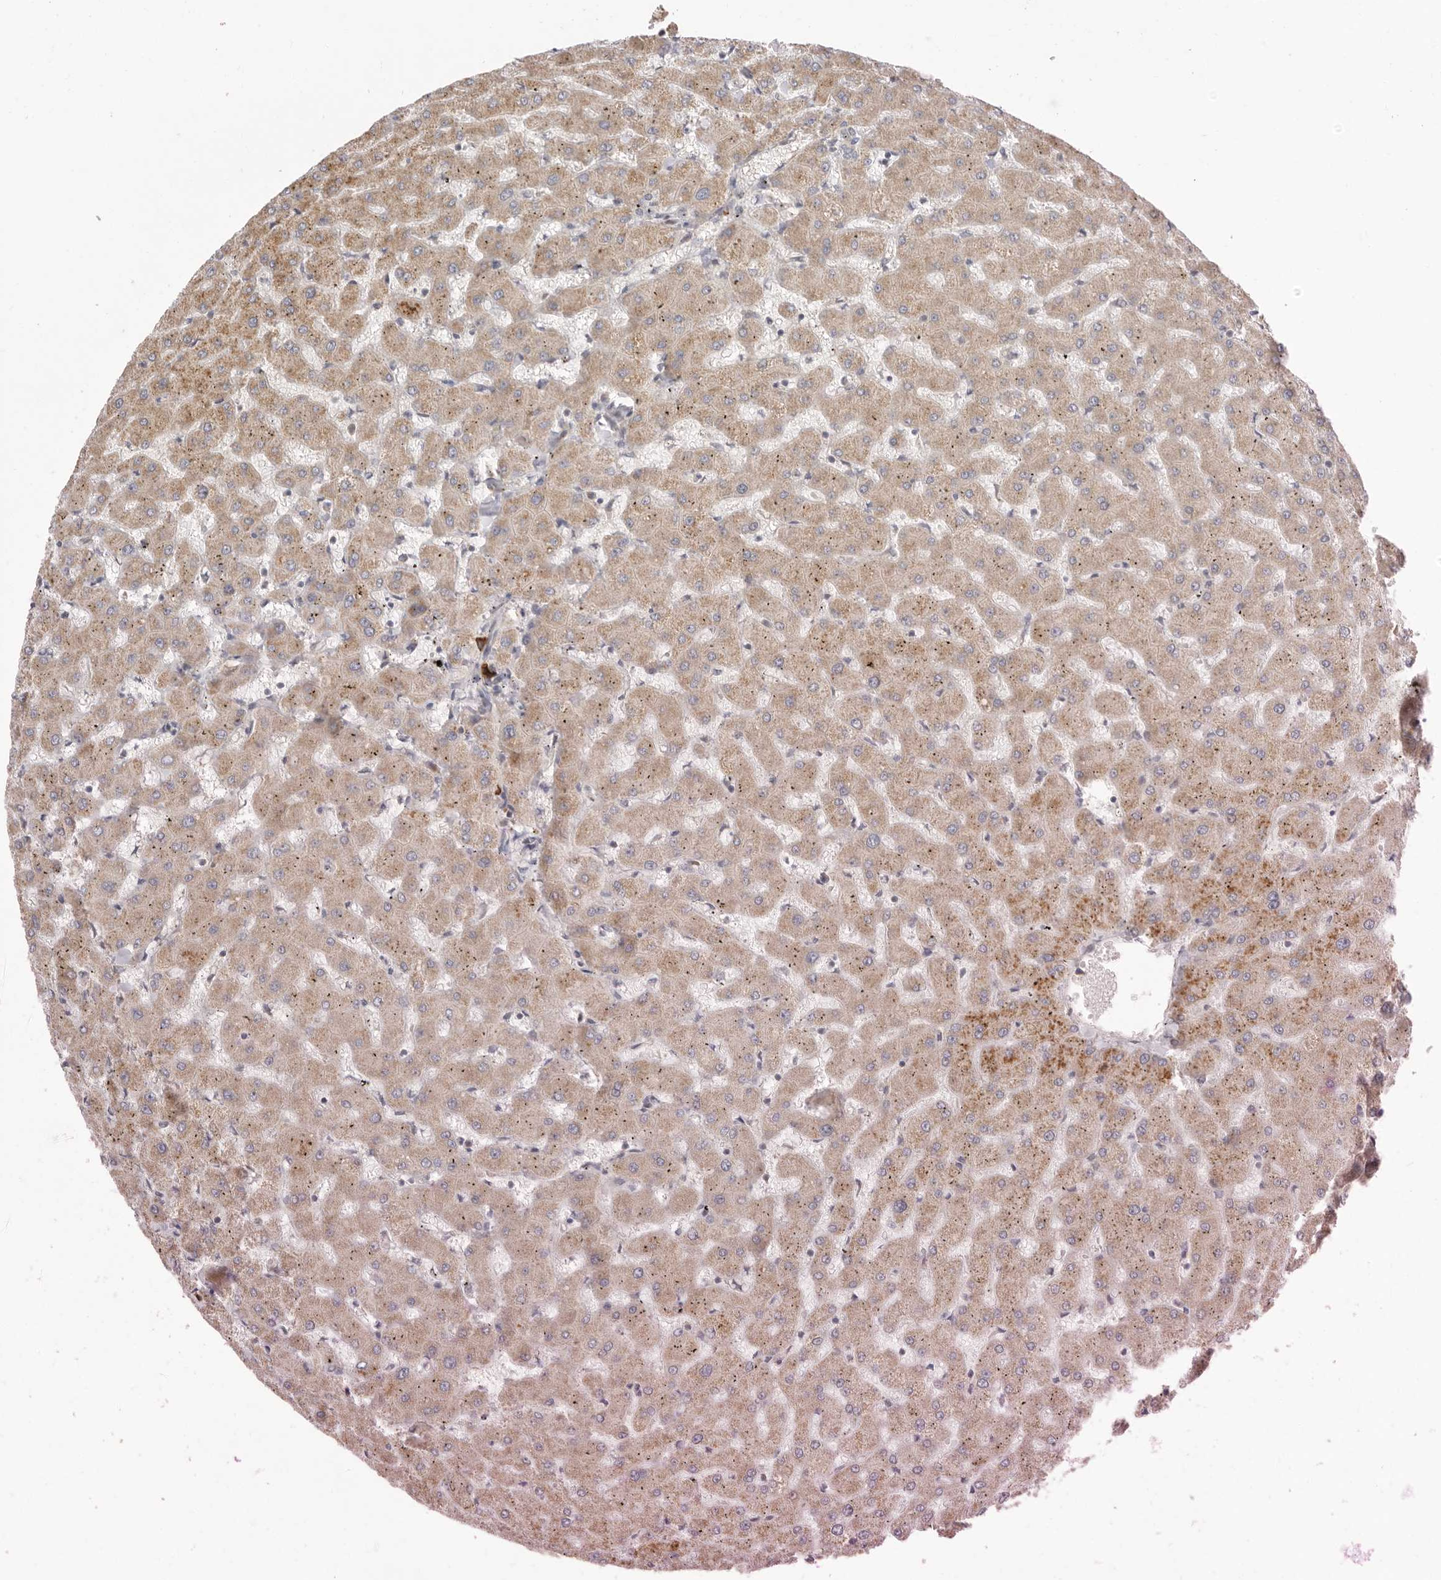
{"staining": {"intensity": "weak", "quantity": "25%-75%", "location": "cytoplasmic/membranous"}, "tissue": "liver", "cell_type": "Cholangiocytes", "image_type": "normal", "snomed": [{"axis": "morphology", "description": "Normal tissue, NOS"}, {"axis": "topography", "description": "Liver"}], "caption": "DAB (3,3'-diaminobenzidine) immunohistochemical staining of benign human liver shows weak cytoplasmic/membranous protein positivity in about 25%-75% of cholangiocytes. Using DAB (3,3'-diaminobenzidine) (brown) and hematoxylin (blue) stains, captured at high magnification using brightfield microscopy.", "gene": "USH1C", "patient": {"sex": "female", "age": 63}}